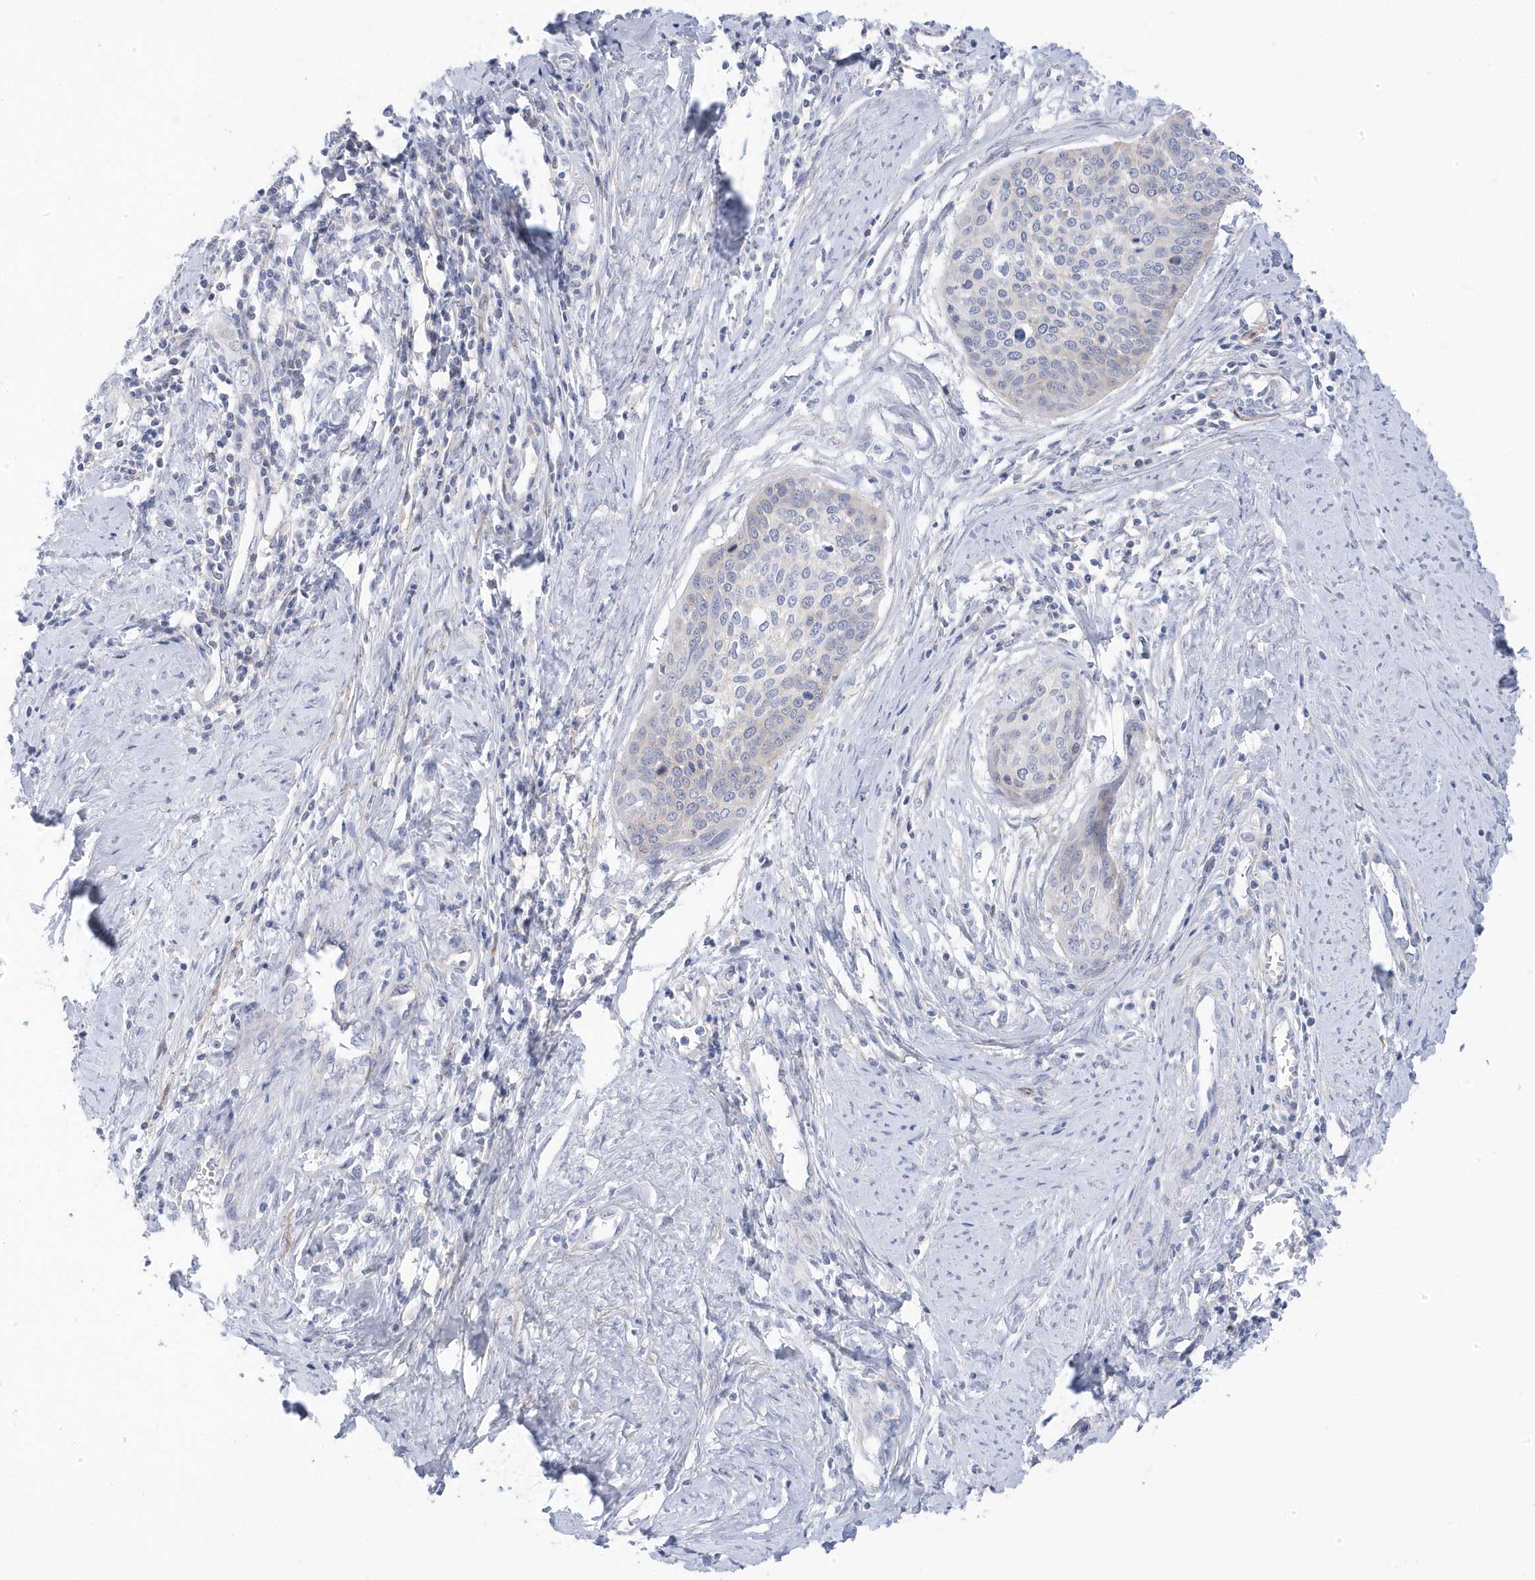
{"staining": {"intensity": "negative", "quantity": "none", "location": "none"}, "tissue": "cervical cancer", "cell_type": "Tumor cells", "image_type": "cancer", "snomed": [{"axis": "morphology", "description": "Squamous cell carcinoma, NOS"}, {"axis": "topography", "description": "Cervix"}], "caption": "An immunohistochemistry (IHC) photomicrograph of cervical squamous cell carcinoma is shown. There is no staining in tumor cells of cervical squamous cell carcinoma.", "gene": "ANAPC1", "patient": {"sex": "female", "age": 37}}